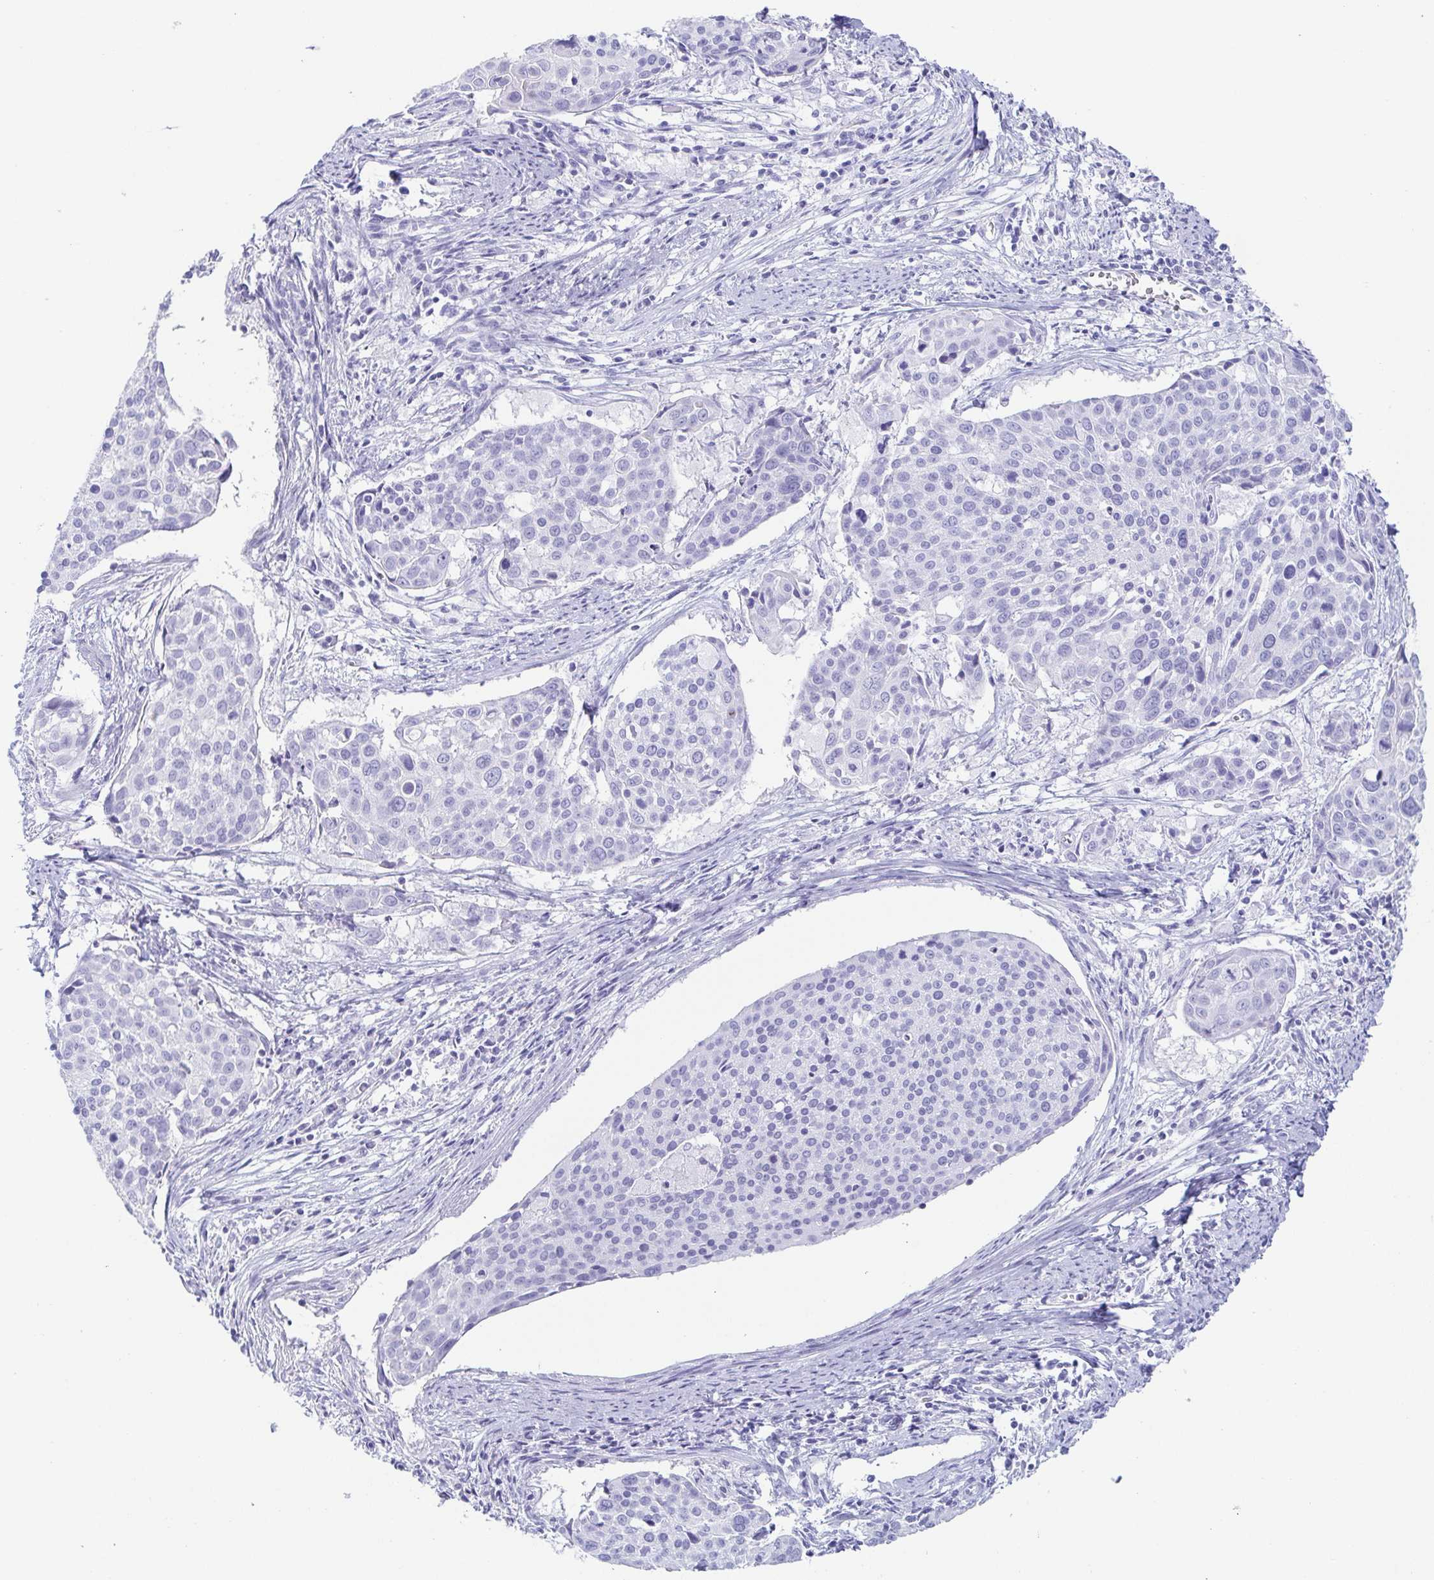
{"staining": {"intensity": "negative", "quantity": "none", "location": "none"}, "tissue": "cervical cancer", "cell_type": "Tumor cells", "image_type": "cancer", "snomed": [{"axis": "morphology", "description": "Squamous cell carcinoma, NOS"}, {"axis": "topography", "description": "Cervix"}], "caption": "Immunohistochemistry (IHC) of cervical cancer (squamous cell carcinoma) reveals no staining in tumor cells.", "gene": "ZG16B", "patient": {"sex": "female", "age": 39}}